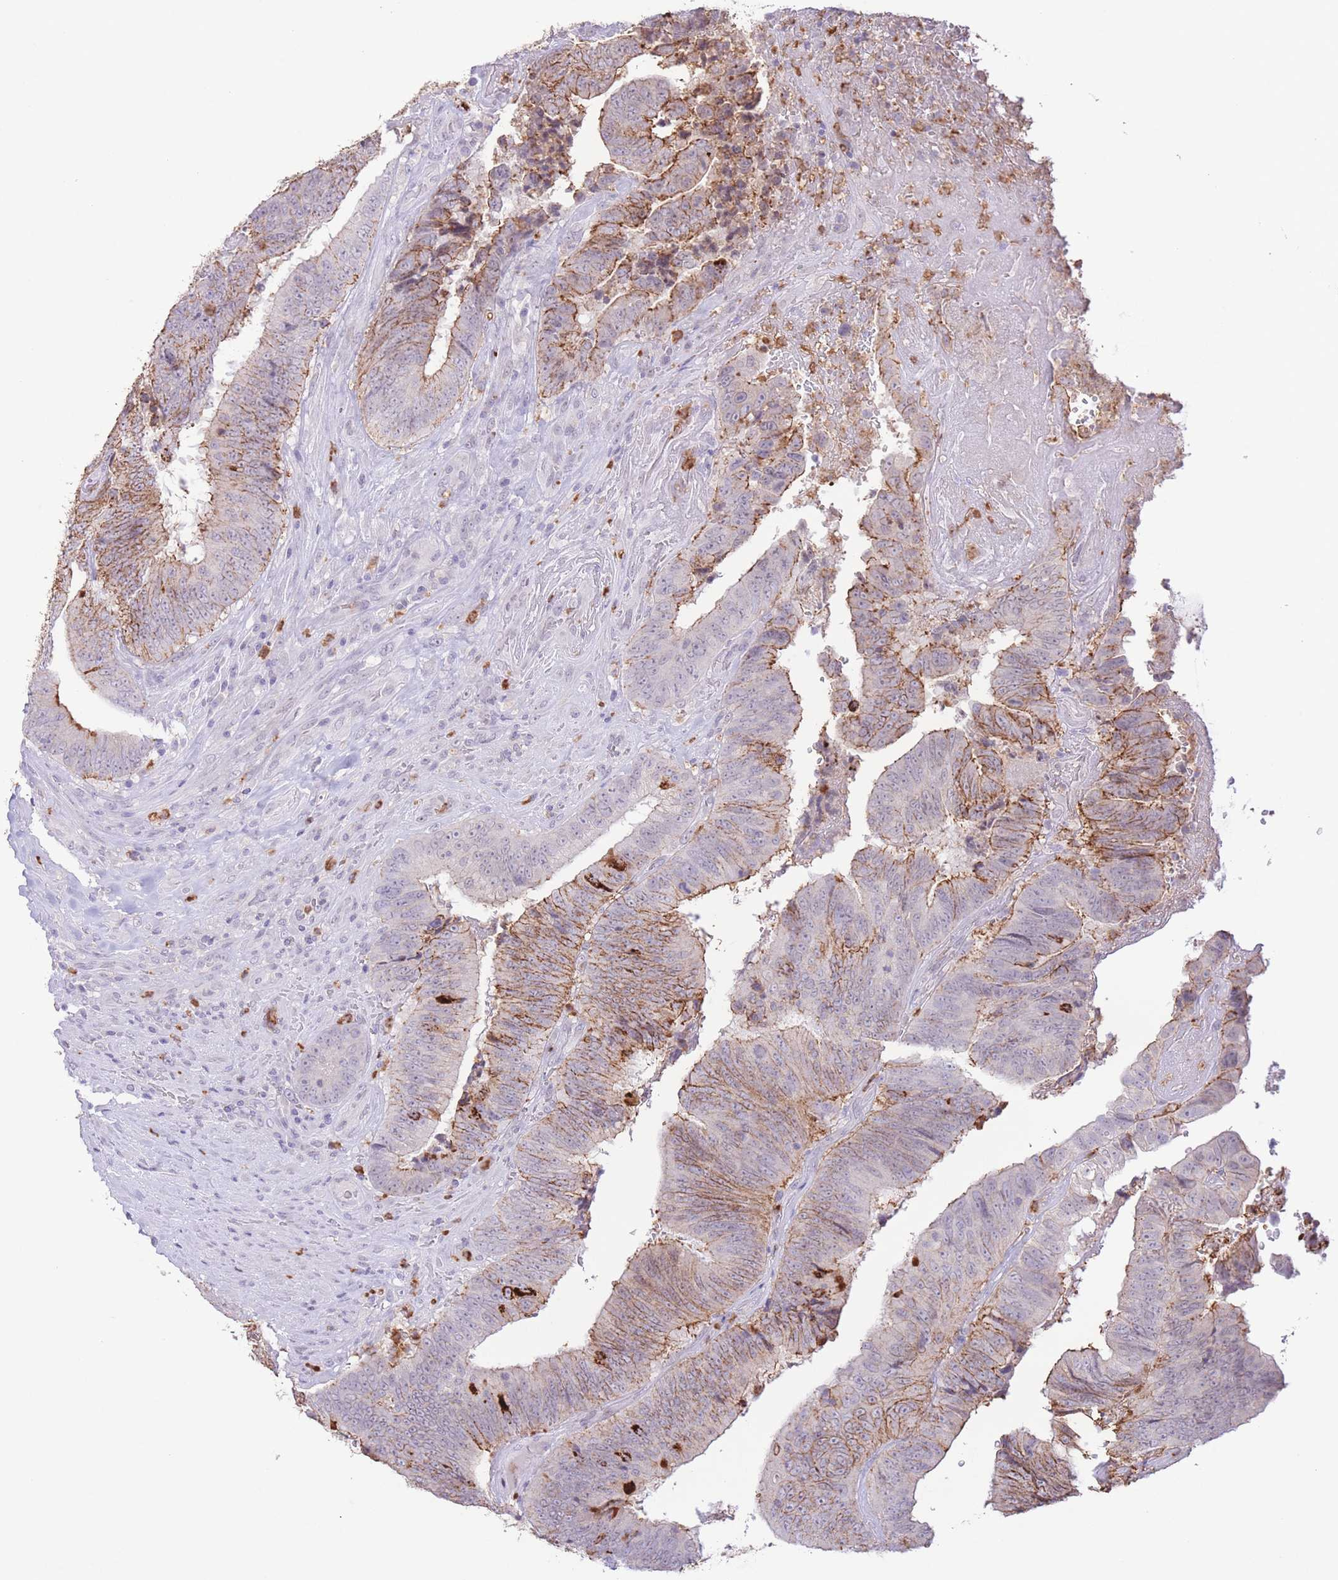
{"staining": {"intensity": "moderate", "quantity": "25%-75%", "location": "cytoplasmic/membranous"}, "tissue": "colorectal cancer", "cell_type": "Tumor cells", "image_type": "cancer", "snomed": [{"axis": "morphology", "description": "Adenocarcinoma, NOS"}, {"axis": "topography", "description": "Rectum"}], "caption": "Adenocarcinoma (colorectal) tissue reveals moderate cytoplasmic/membranous staining in approximately 25%-75% of tumor cells, visualized by immunohistochemistry.", "gene": "LCLAT1", "patient": {"sex": "male", "age": 72}}